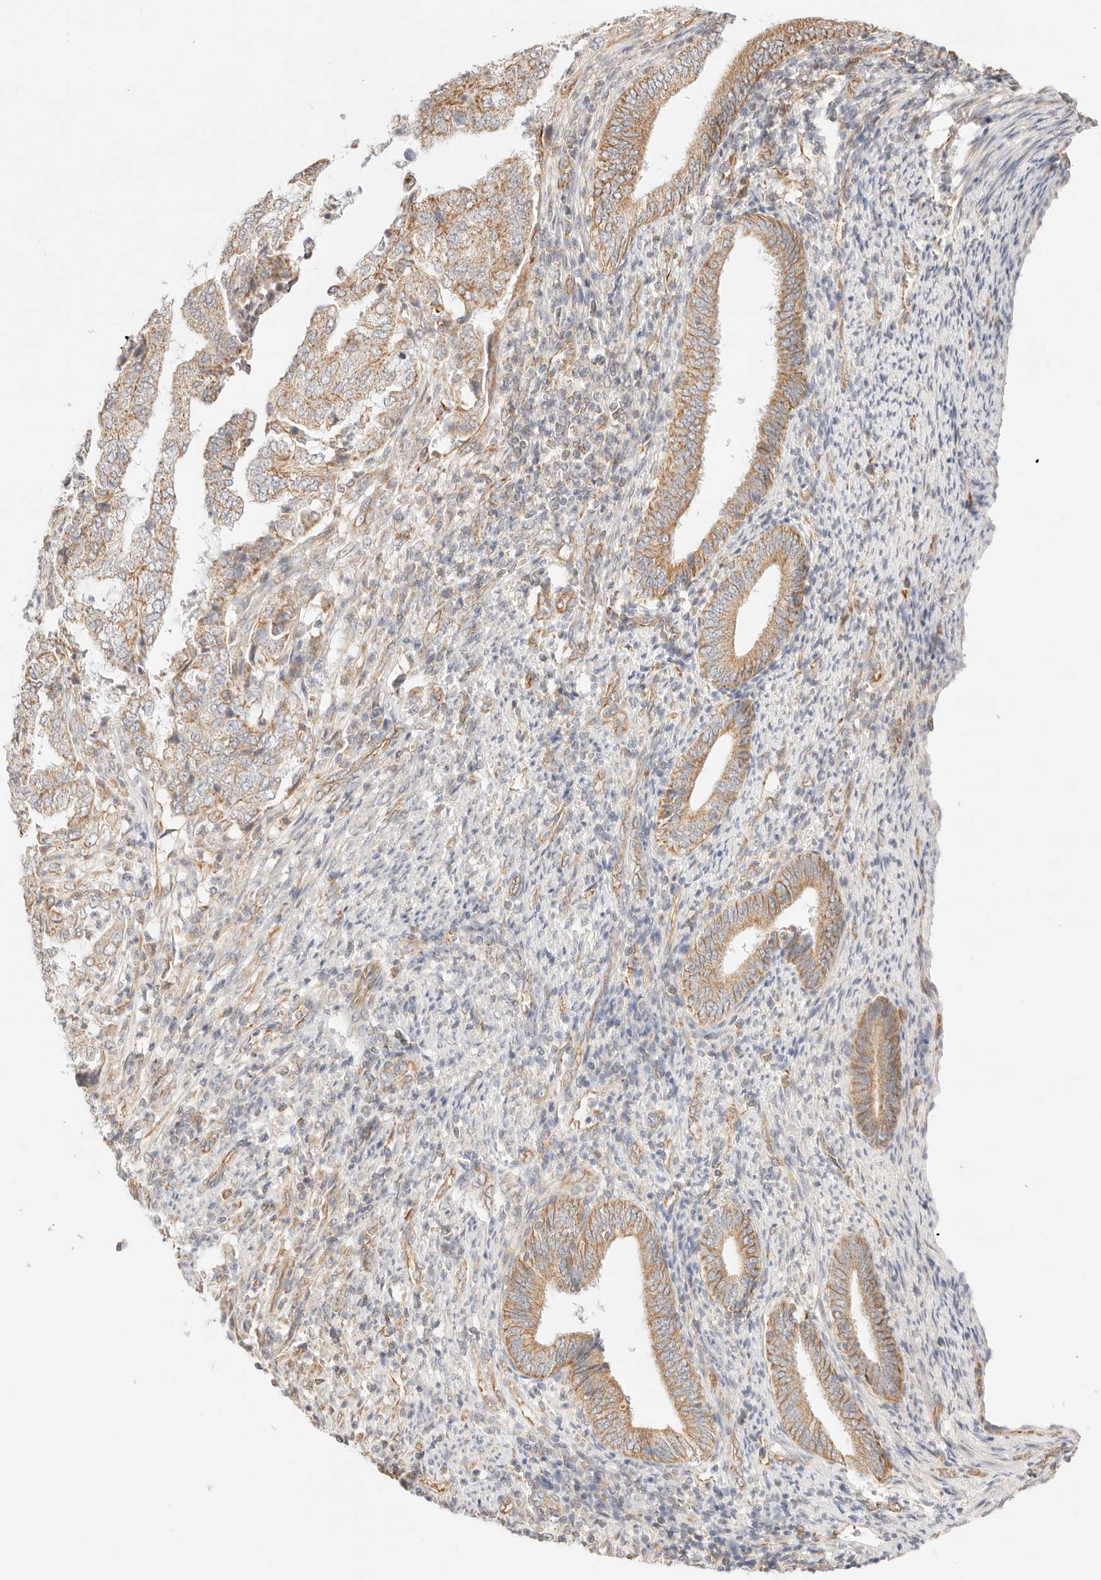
{"staining": {"intensity": "moderate", "quantity": ">75%", "location": "cytoplasmic/membranous"}, "tissue": "endometrial cancer", "cell_type": "Tumor cells", "image_type": "cancer", "snomed": [{"axis": "morphology", "description": "Adenocarcinoma, NOS"}, {"axis": "topography", "description": "Endometrium"}], "caption": "A micrograph of human endometrial adenocarcinoma stained for a protein demonstrates moderate cytoplasmic/membranous brown staining in tumor cells.", "gene": "ZC3H11A", "patient": {"sex": "female", "age": 51}}